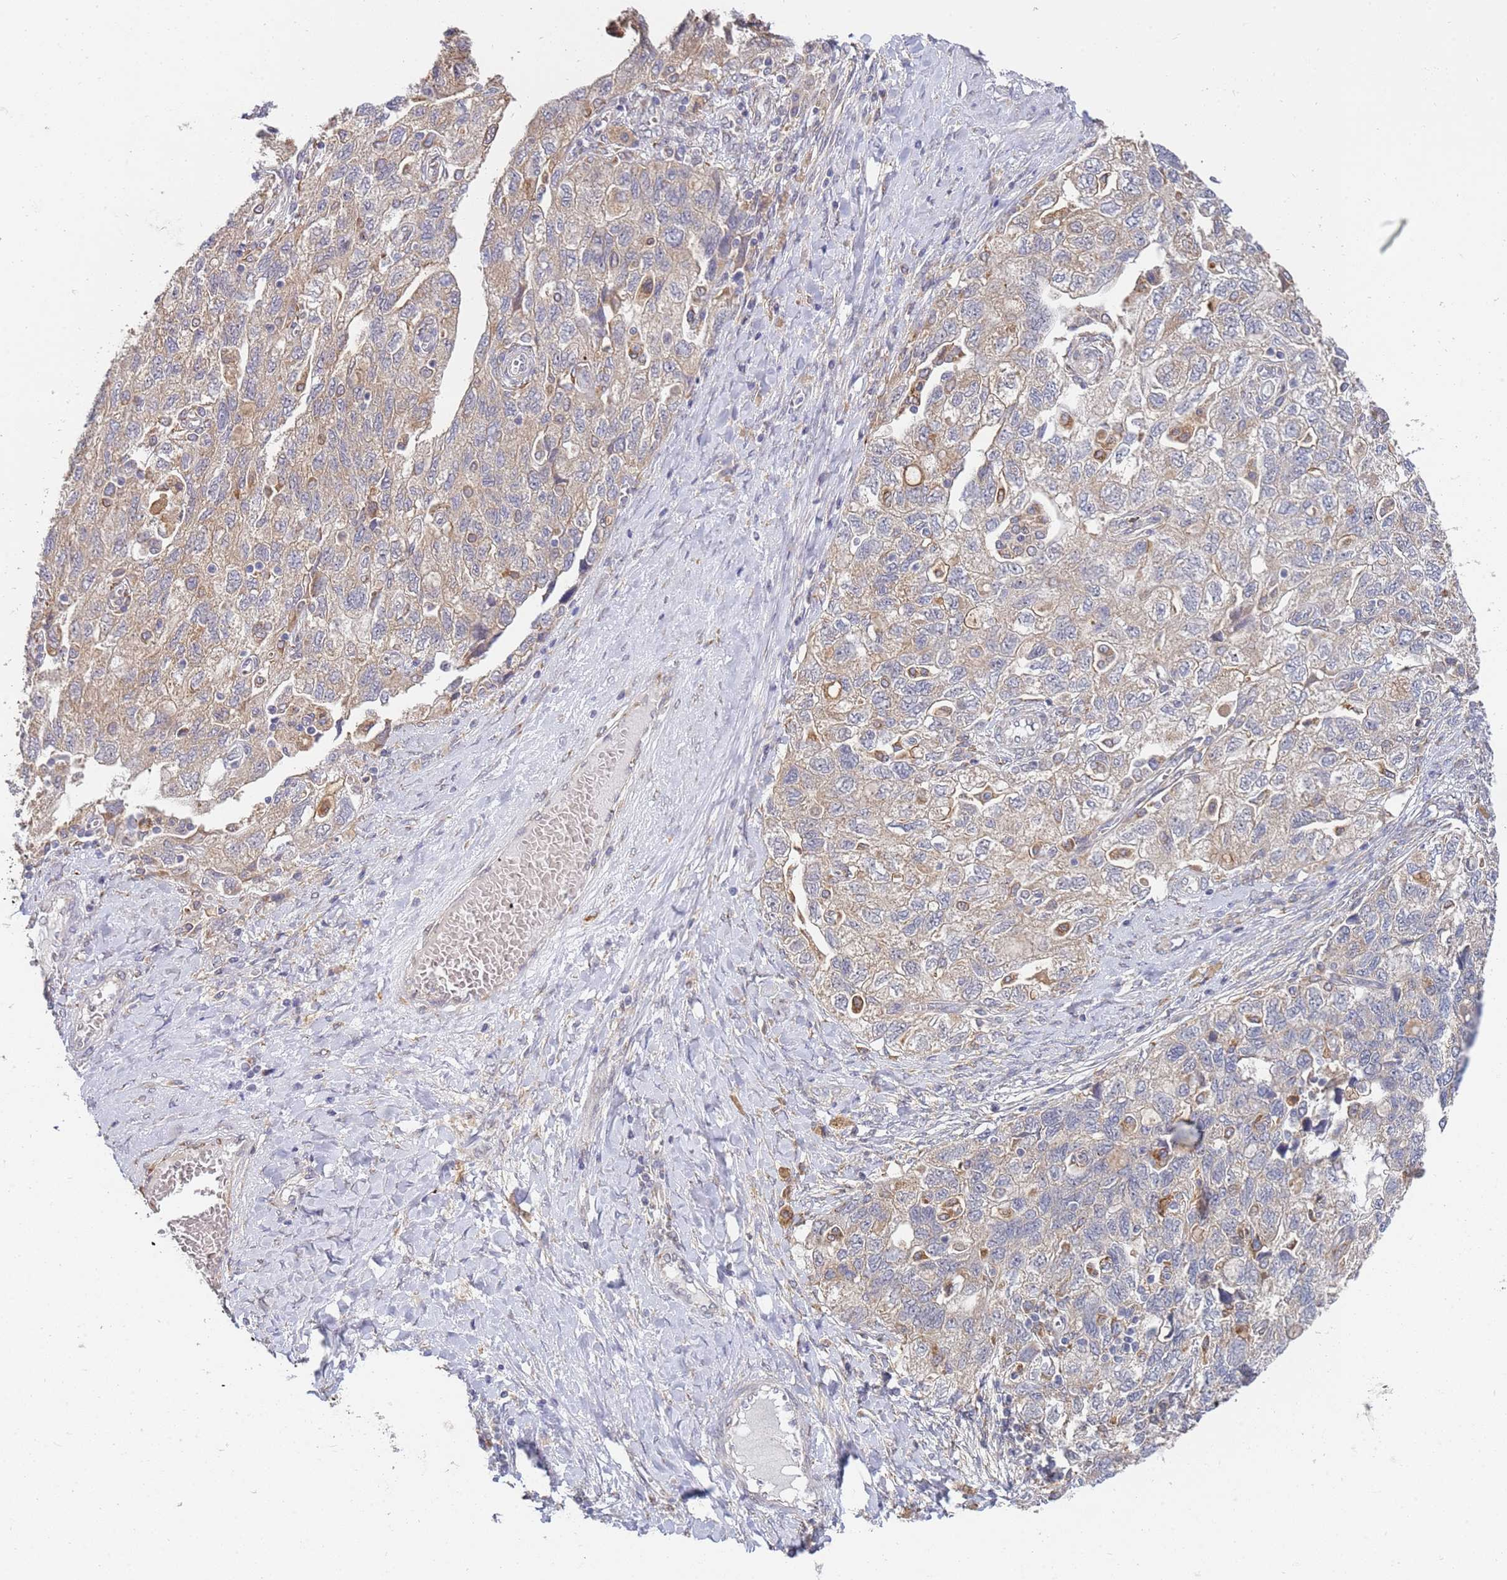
{"staining": {"intensity": "weak", "quantity": "25%-75%", "location": "cytoplasmic/membranous"}, "tissue": "ovarian cancer", "cell_type": "Tumor cells", "image_type": "cancer", "snomed": [{"axis": "morphology", "description": "Carcinoma, NOS"}, {"axis": "morphology", "description": "Cystadenocarcinoma, serous, NOS"}, {"axis": "topography", "description": "Ovary"}], "caption": "Tumor cells display low levels of weak cytoplasmic/membranous expression in approximately 25%-75% of cells in ovarian cancer (serous cystadenocarcinoma). The staining was performed using DAB (3,3'-diaminobenzidine) to visualize the protein expression in brown, while the nuclei were stained in blue with hematoxylin (Magnification: 20x).", "gene": "VRK2", "patient": {"sex": "female", "age": 69}}